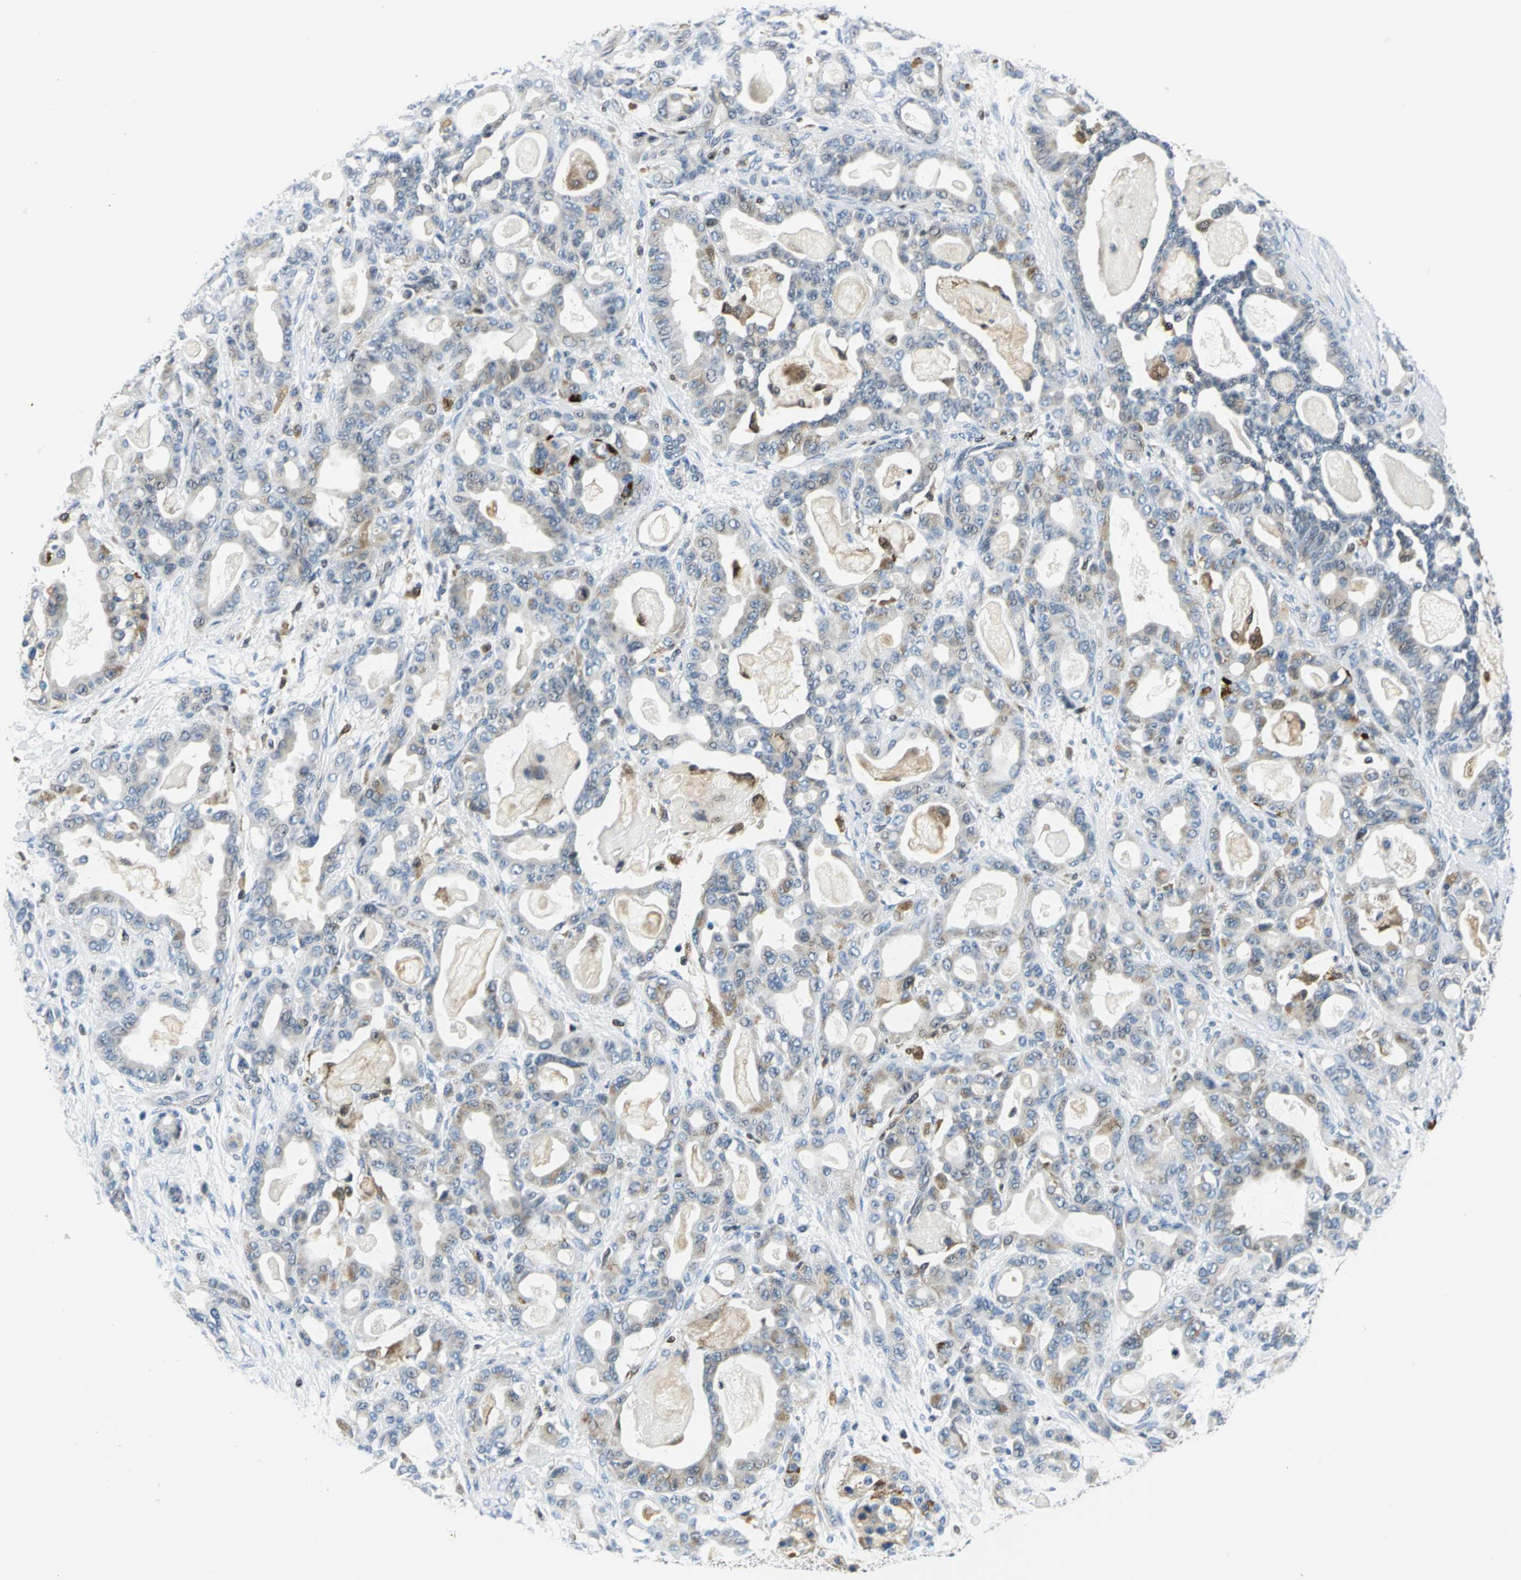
{"staining": {"intensity": "weak", "quantity": ">75%", "location": "cytoplasmic/membranous"}, "tissue": "pancreatic cancer", "cell_type": "Tumor cells", "image_type": "cancer", "snomed": [{"axis": "morphology", "description": "Adenocarcinoma, NOS"}, {"axis": "topography", "description": "Pancreas"}], "caption": "Tumor cells reveal weak cytoplasmic/membranous staining in approximately >75% of cells in adenocarcinoma (pancreatic). (DAB = brown stain, brightfield microscopy at high magnification).", "gene": "USP40", "patient": {"sex": "male", "age": 63}}